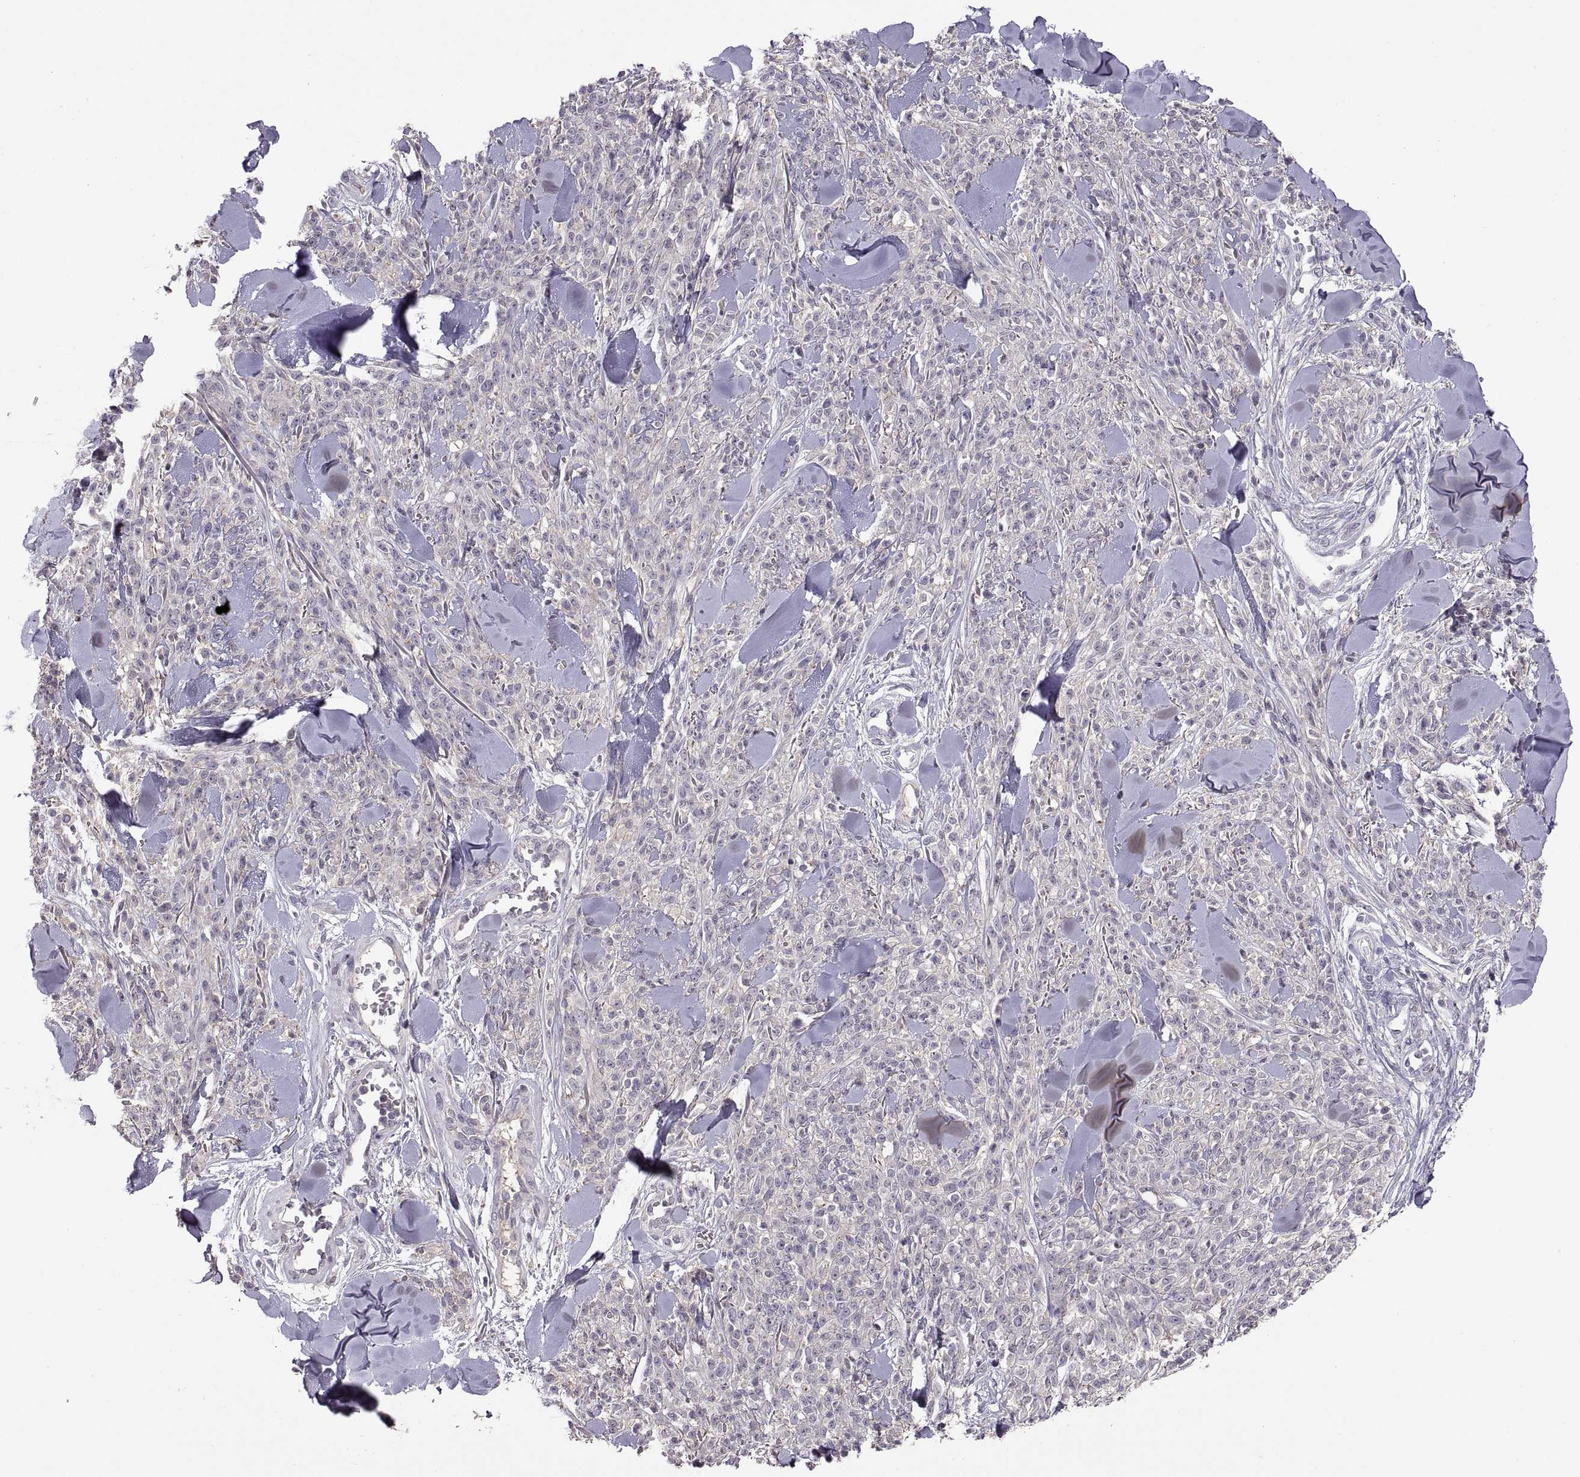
{"staining": {"intensity": "negative", "quantity": "none", "location": "none"}, "tissue": "melanoma", "cell_type": "Tumor cells", "image_type": "cancer", "snomed": [{"axis": "morphology", "description": "Malignant melanoma, NOS"}, {"axis": "topography", "description": "Skin"}, {"axis": "topography", "description": "Skin of trunk"}], "caption": "This is an IHC histopathology image of melanoma. There is no staining in tumor cells.", "gene": "NMNAT2", "patient": {"sex": "male", "age": 74}}